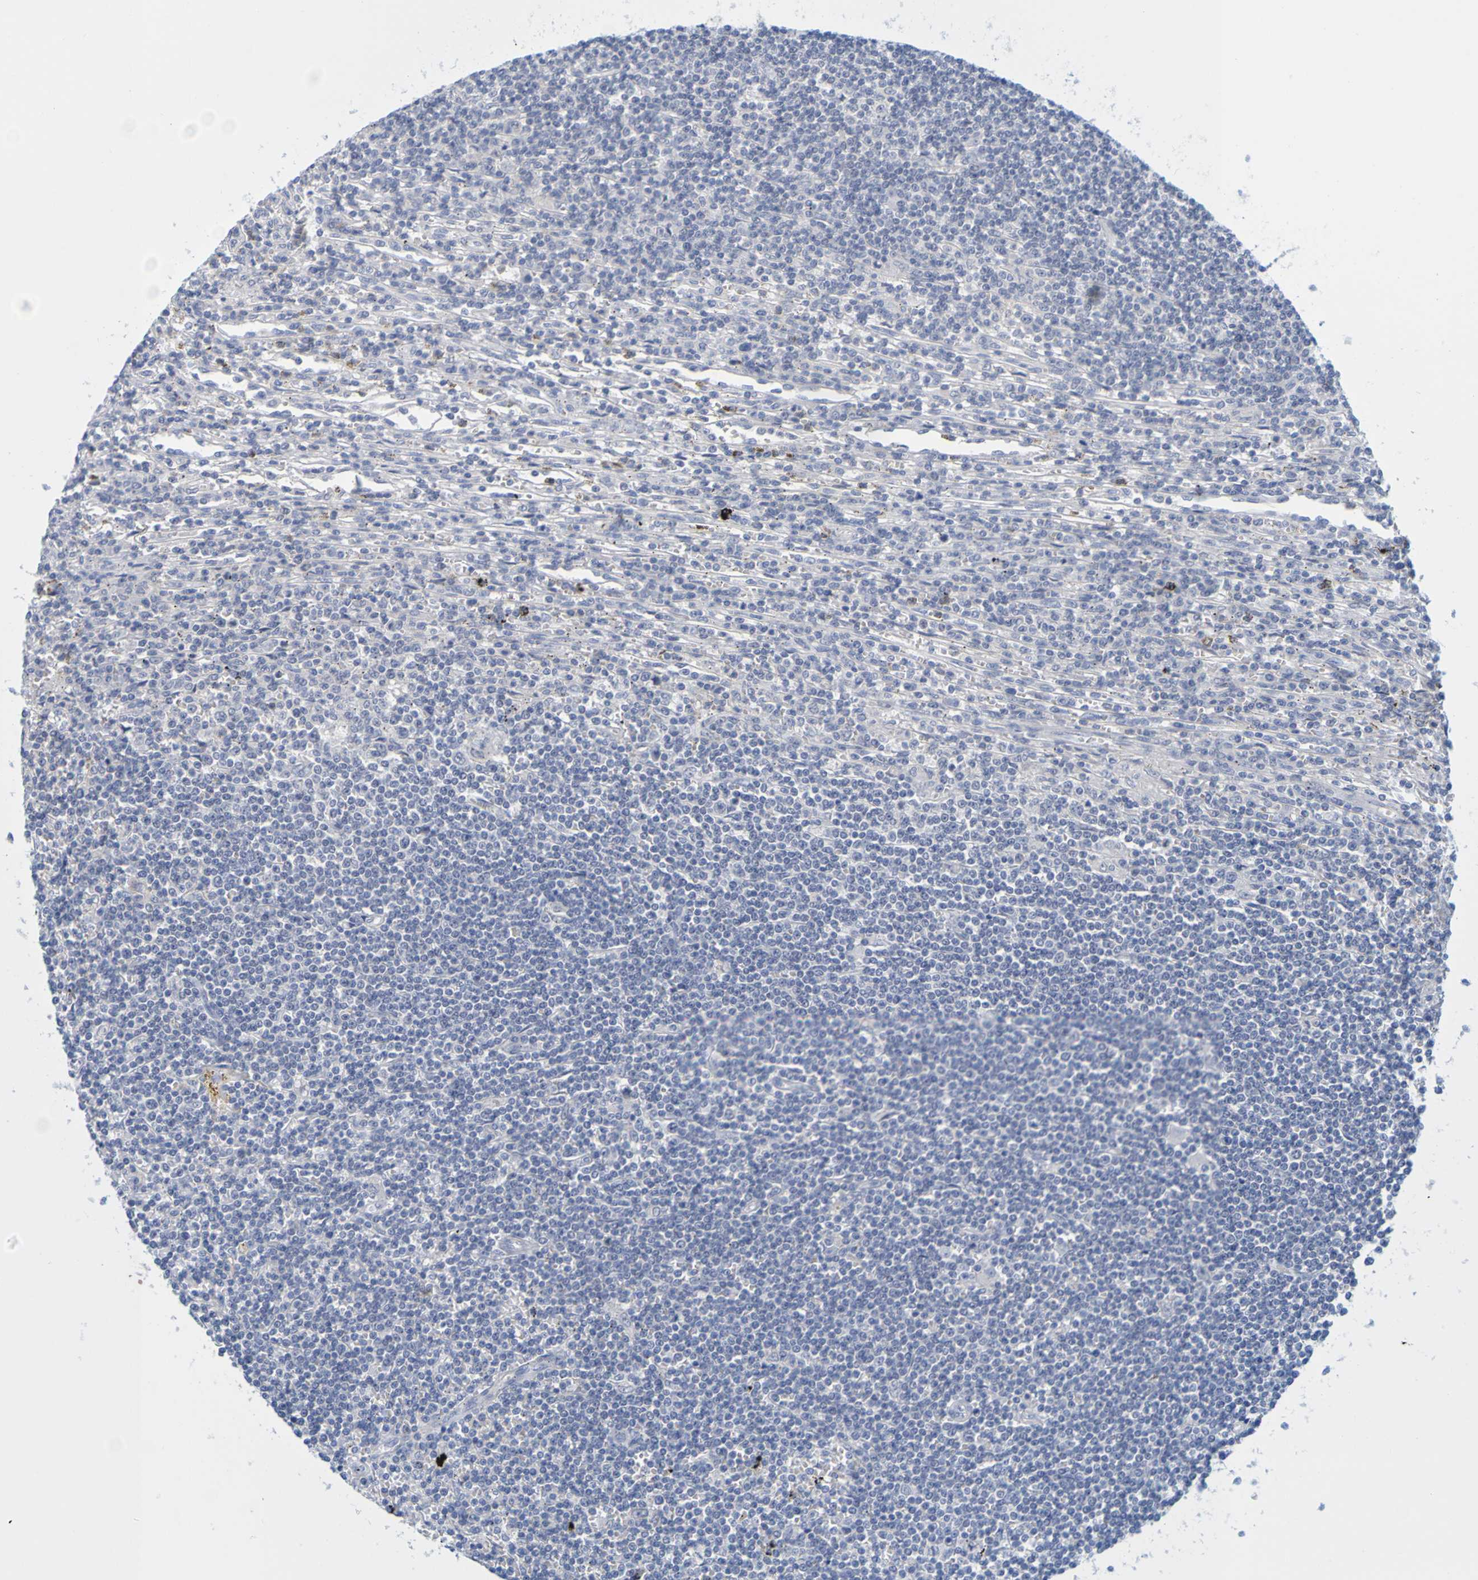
{"staining": {"intensity": "negative", "quantity": "none", "location": "none"}, "tissue": "lymphoma", "cell_type": "Tumor cells", "image_type": "cancer", "snomed": [{"axis": "morphology", "description": "Malignant lymphoma, non-Hodgkin's type, Low grade"}, {"axis": "topography", "description": "Spleen"}], "caption": "Immunohistochemical staining of low-grade malignant lymphoma, non-Hodgkin's type demonstrates no significant staining in tumor cells.", "gene": "ENDOU", "patient": {"sex": "male", "age": 76}}